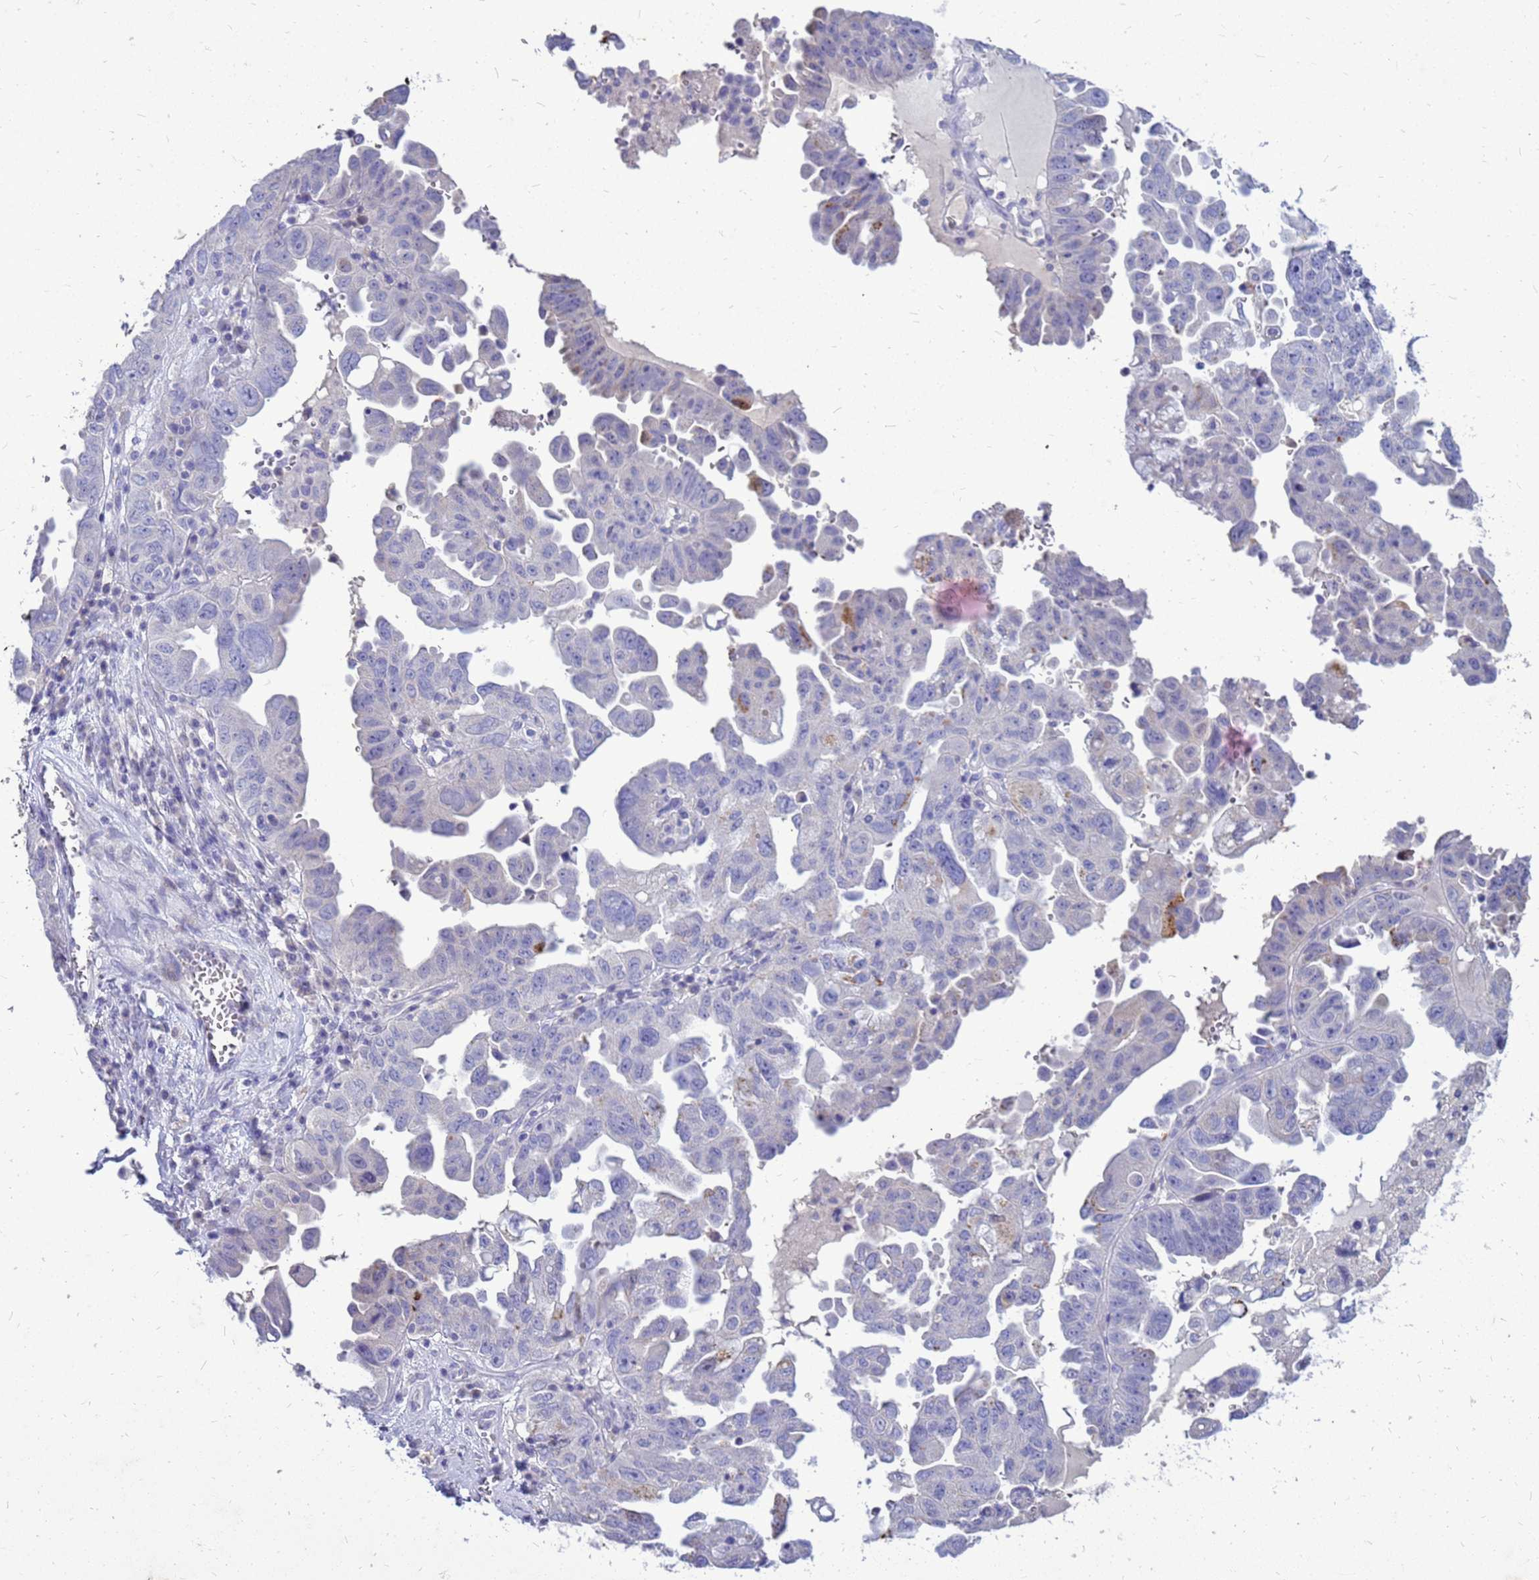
{"staining": {"intensity": "negative", "quantity": "none", "location": "none"}, "tissue": "ovarian cancer", "cell_type": "Tumor cells", "image_type": "cancer", "snomed": [{"axis": "morphology", "description": "Carcinoma, endometroid"}, {"axis": "topography", "description": "Ovary"}], "caption": "DAB (3,3'-diaminobenzidine) immunohistochemical staining of endometroid carcinoma (ovarian) displays no significant staining in tumor cells. (DAB immunohistochemistry (IHC), high magnification).", "gene": "AKR1C1", "patient": {"sex": "female", "age": 62}}